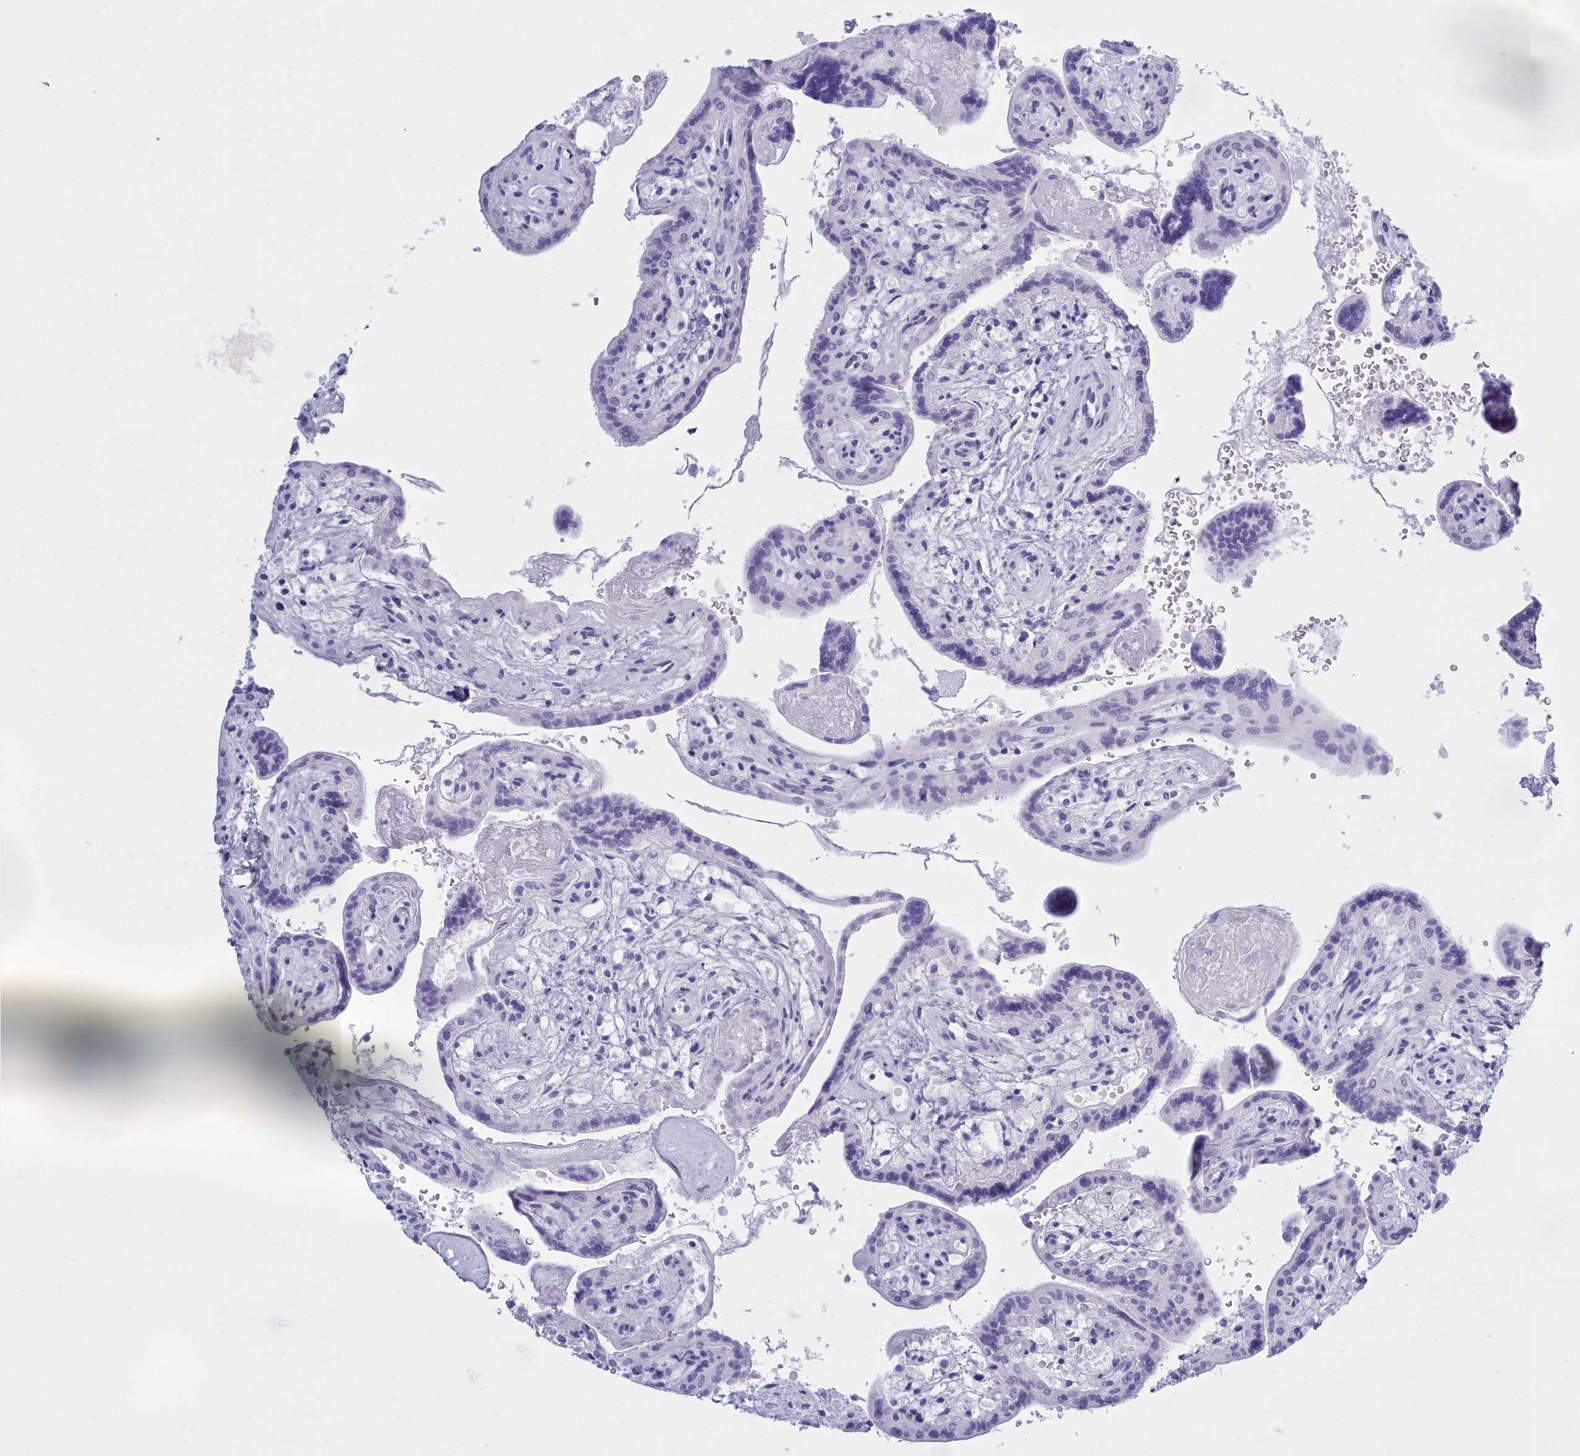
{"staining": {"intensity": "negative", "quantity": "none", "location": "none"}, "tissue": "placenta", "cell_type": "Trophoblastic cells", "image_type": "normal", "snomed": [{"axis": "morphology", "description": "Normal tissue, NOS"}, {"axis": "topography", "description": "Placenta"}], "caption": "Immunohistochemistry (IHC) of unremarkable human placenta demonstrates no staining in trophoblastic cells.", "gene": "TMEM97", "patient": {"sex": "female", "age": 37}}